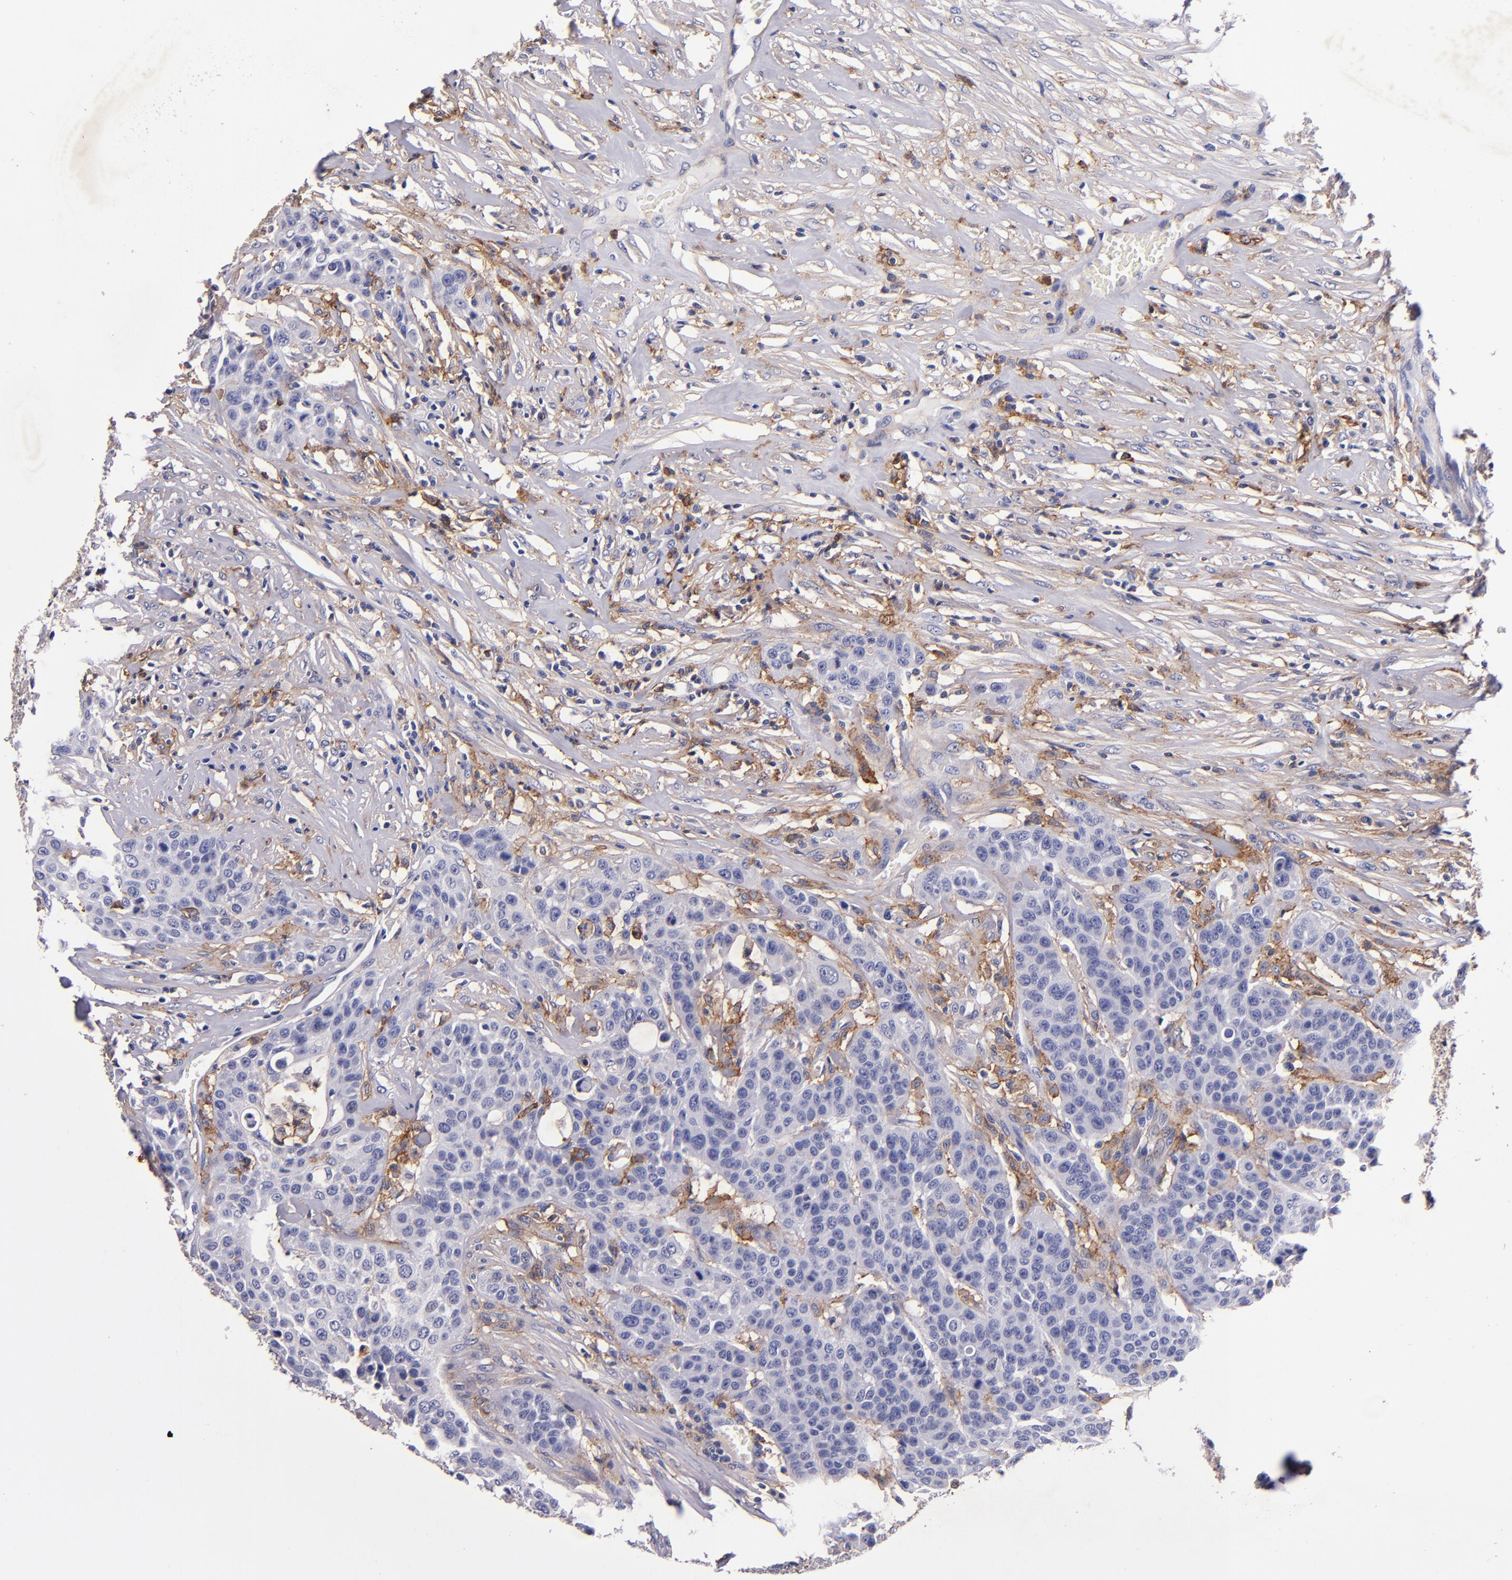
{"staining": {"intensity": "moderate", "quantity": "<25%", "location": "cytoplasmic/membranous"}, "tissue": "urothelial cancer", "cell_type": "Tumor cells", "image_type": "cancer", "snomed": [{"axis": "morphology", "description": "Urothelial carcinoma, High grade"}, {"axis": "topography", "description": "Urinary bladder"}], "caption": "Brown immunohistochemical staining in human urothelial cancer exhibits moderate cytoplasmic/membranous staining in approximately <25% of tumor cells.", "gene": "SIRPA", "patient": {"sex": "male", "age": 74}}